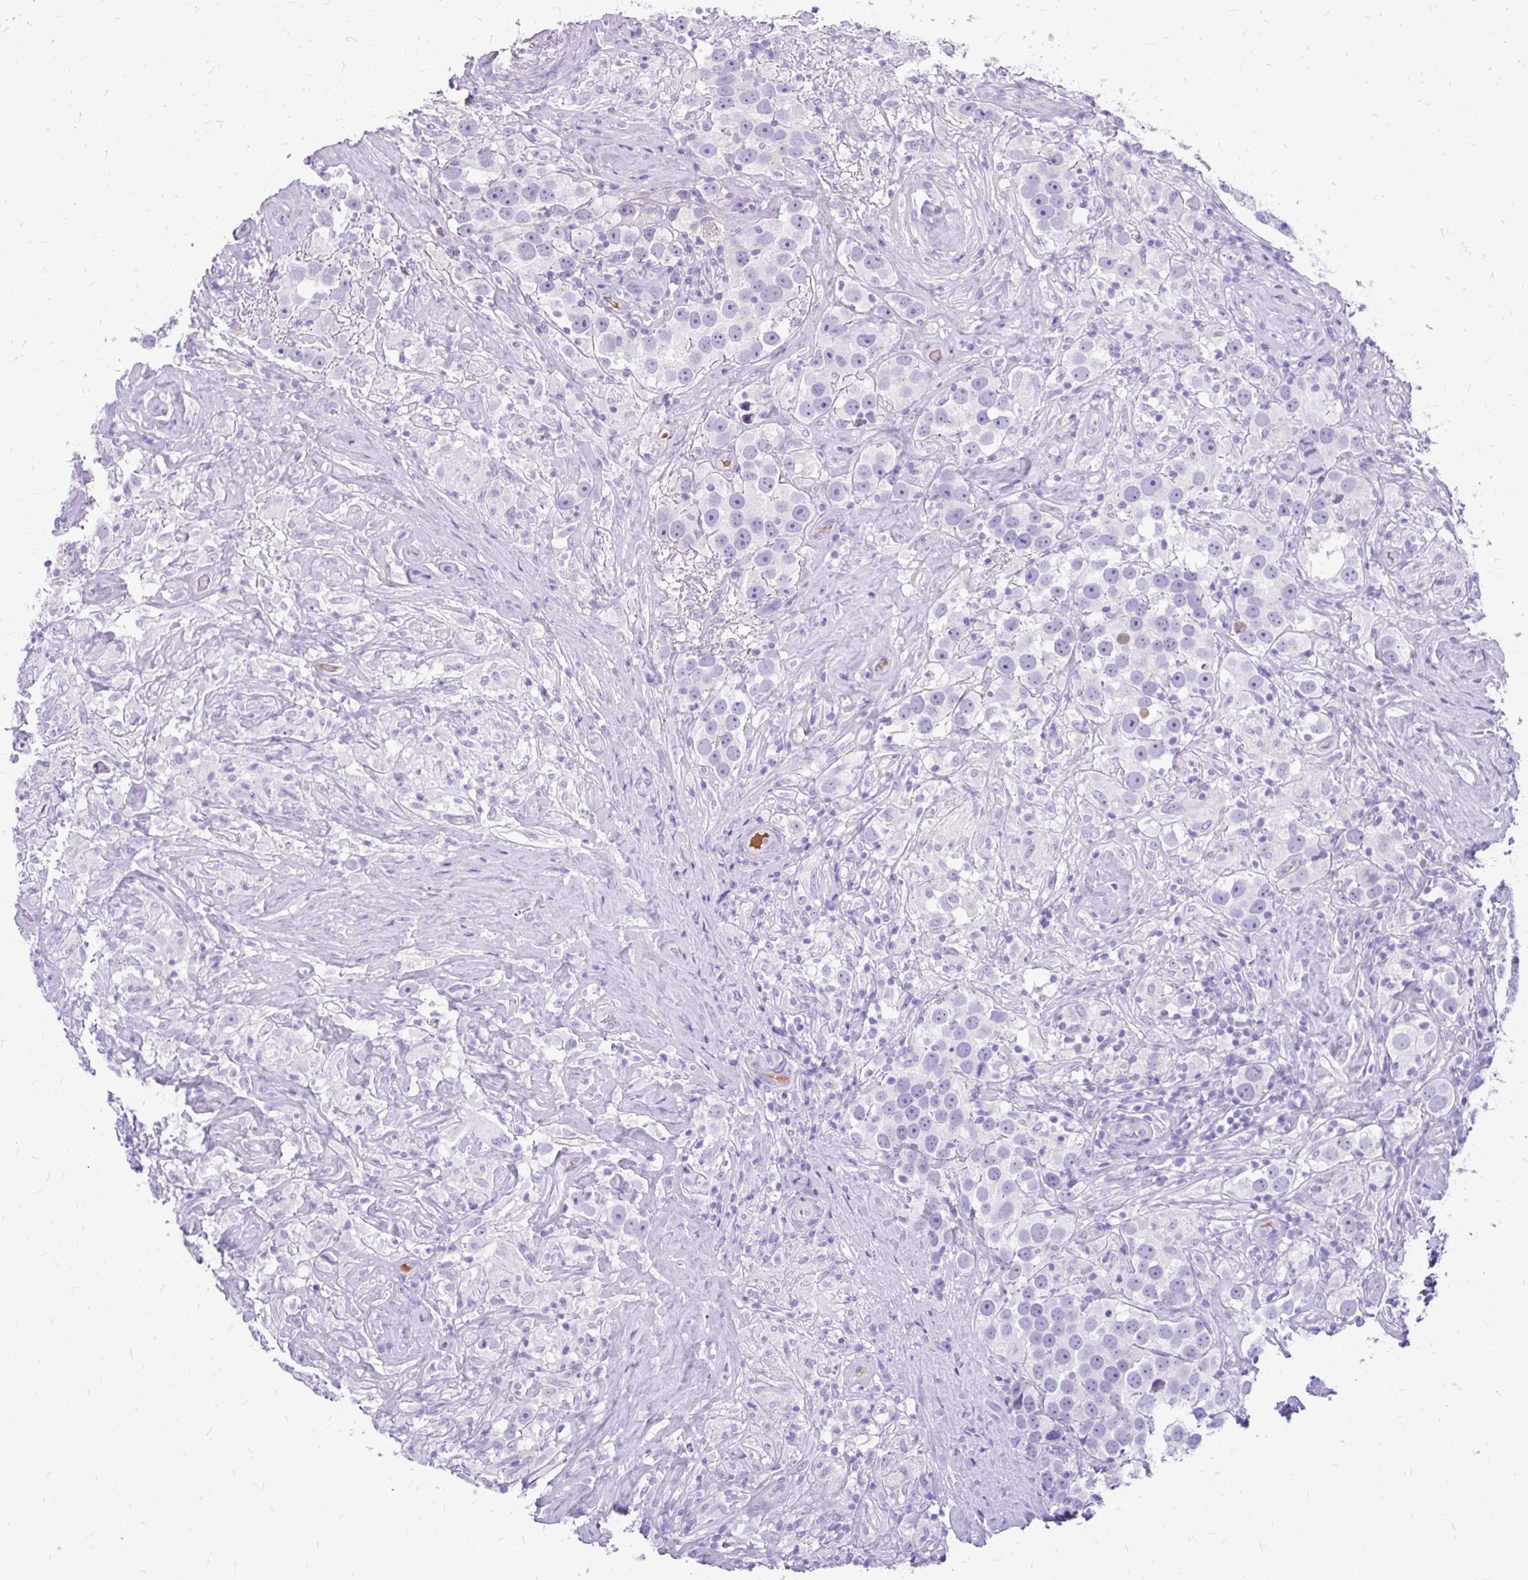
{"staining": {"intensity": "negative", "quantity": "none", "location": "none"}, "tissue": "testis cancer", "cell_type": "Tumor cells", "image_type": "cancer", "snomed": [{"axis": "morphology", "description": "Seminoma, NOS"}, {"axis": "topography", "description": "Testis"}], "caption": "An IHC histopathology image of testis cancer is shown. There is no staining in tumor cells of testis cancer.", "gene": "MAP1LC3A", "patient": {"sex": "male", "age": 49}}